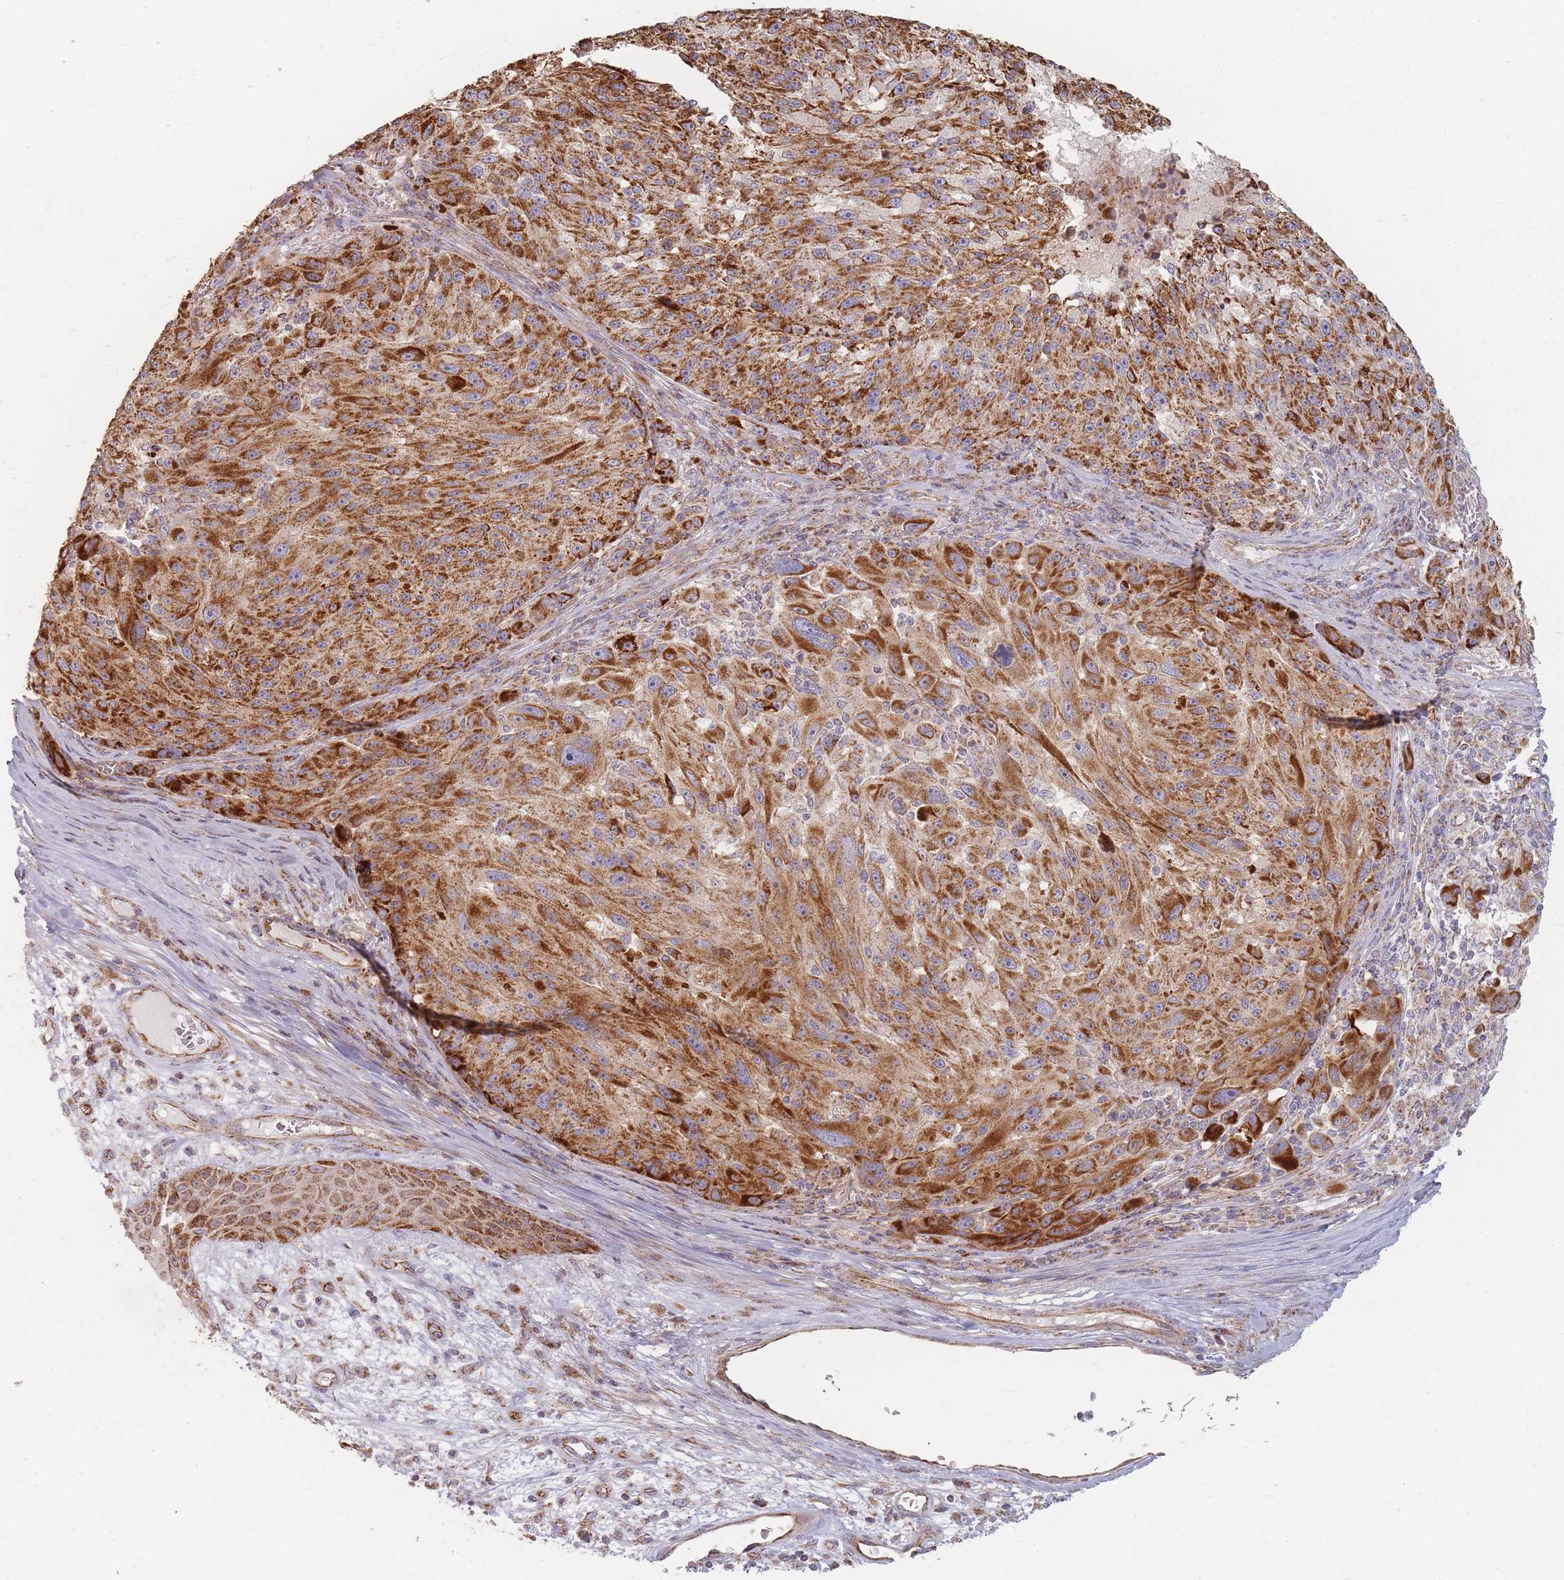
{"staining": {"intensity": "strong", "quantity": ">75%", "location": "cytoplasmic/membranous"}, "tissue": "melanoma", "cell_type": "Tumor cells", "image_type": "cancer", "snomed": [{"axis": "morphology", "description": "Malignant melanoma, NOS"}, {"axis": "topography", "description": "Skin"}], "caption": "IHC photomicrograph of human malignant melanoma stained for a protein (brown), which displays high levels of strong cytoplasmic/membranous expression in approximately >75% of tumor cells.", "gene": "ESRP2", "patient": {"sex": "male", "age": 53}}